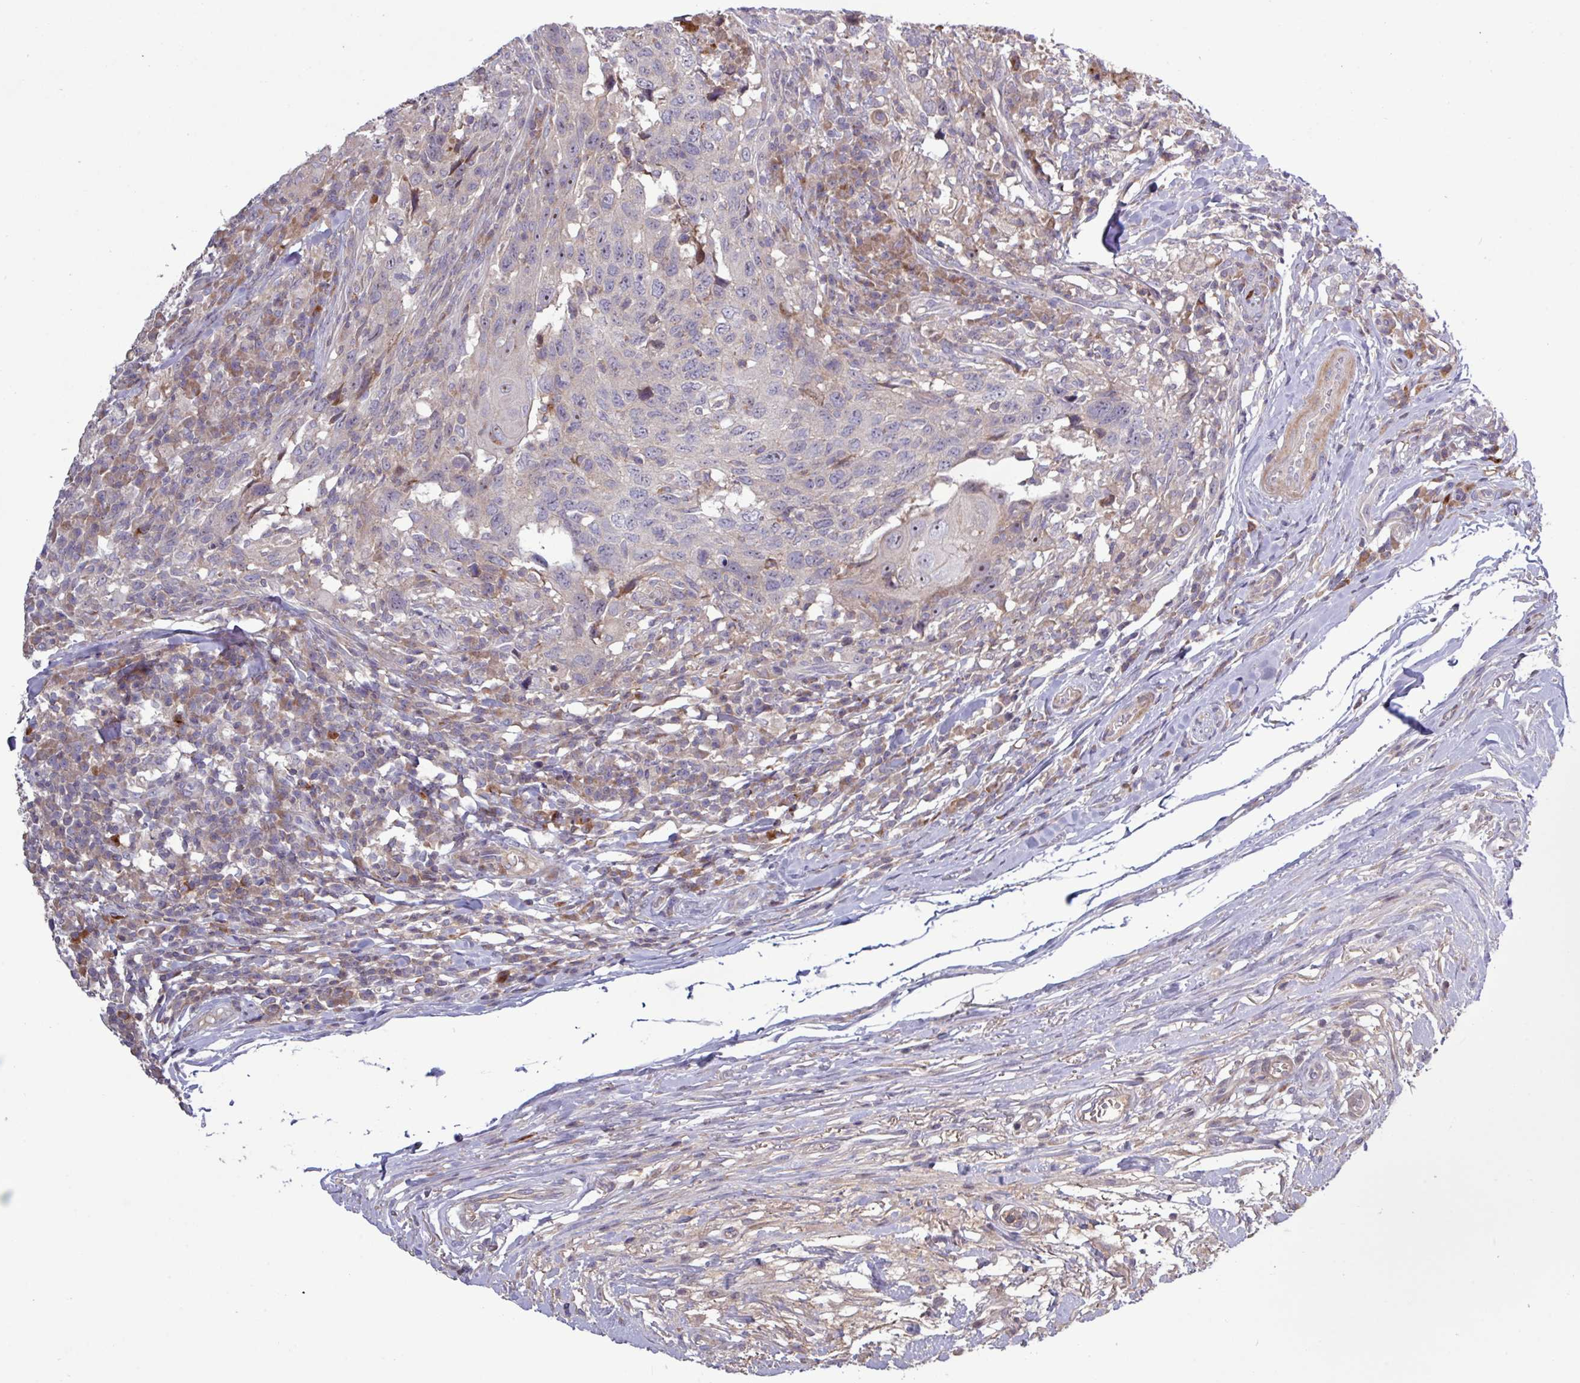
{"staining": {"intensity": "negative", "quantity": "none", "location": "none"}, "tissue": "head and neck cancer", "cell_type": "Tumor cells", "image_type": "cancer", "snomed": [{"axis": "morphology", "description": "Squamous cell carcinoma, NOS"}, {"axis": "topography", "description": "Head-Neck"}], "caption": "This is an IHC image of human squamous cell carcinoma (head and neck). There is no staining in tumor cells.", "gene": "TNFSF12", "patient": {"sex": "male", "age": 66}}